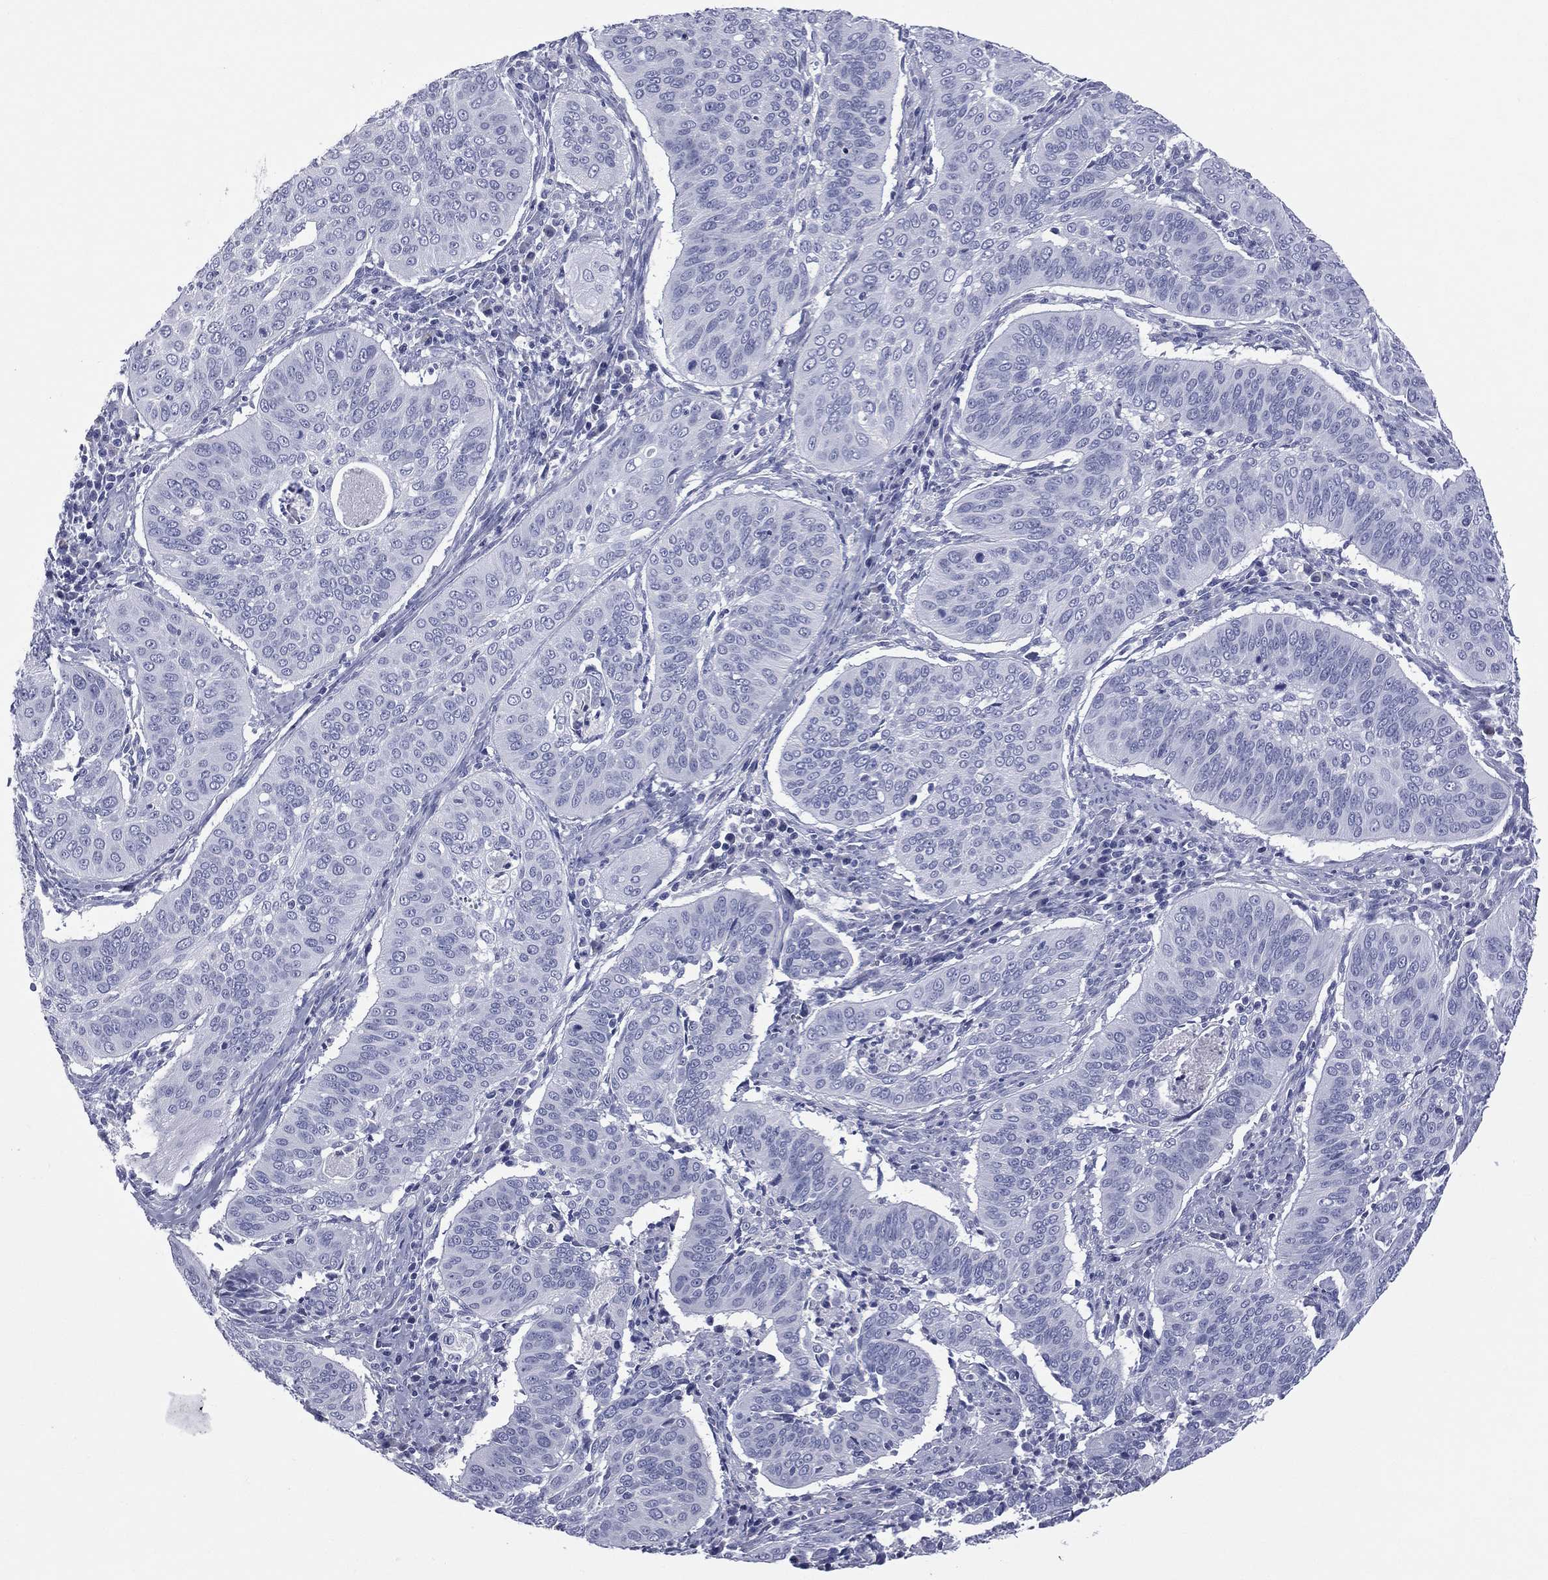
{"staining": {"intensity": "negative", "quantity": "none", "location": "none"}, "tissue": "cervical cancer", "cell_type": "Tumor cells", "image_type": "cancer", "snomed": [{"axis": "morphology", "description": "Normal tissue, NOS"}, {"axis": "morphology", "description": "Squamous cell carcinoma, NOS"}, {"axis": "topography", "description": "Cervix"}], "caption": "A micrograph of cervical cancer stained for a protein reveals no brown staining in tumor cells.", "gene": "MLN", "patient": {"sex": "female", "age": 39}}